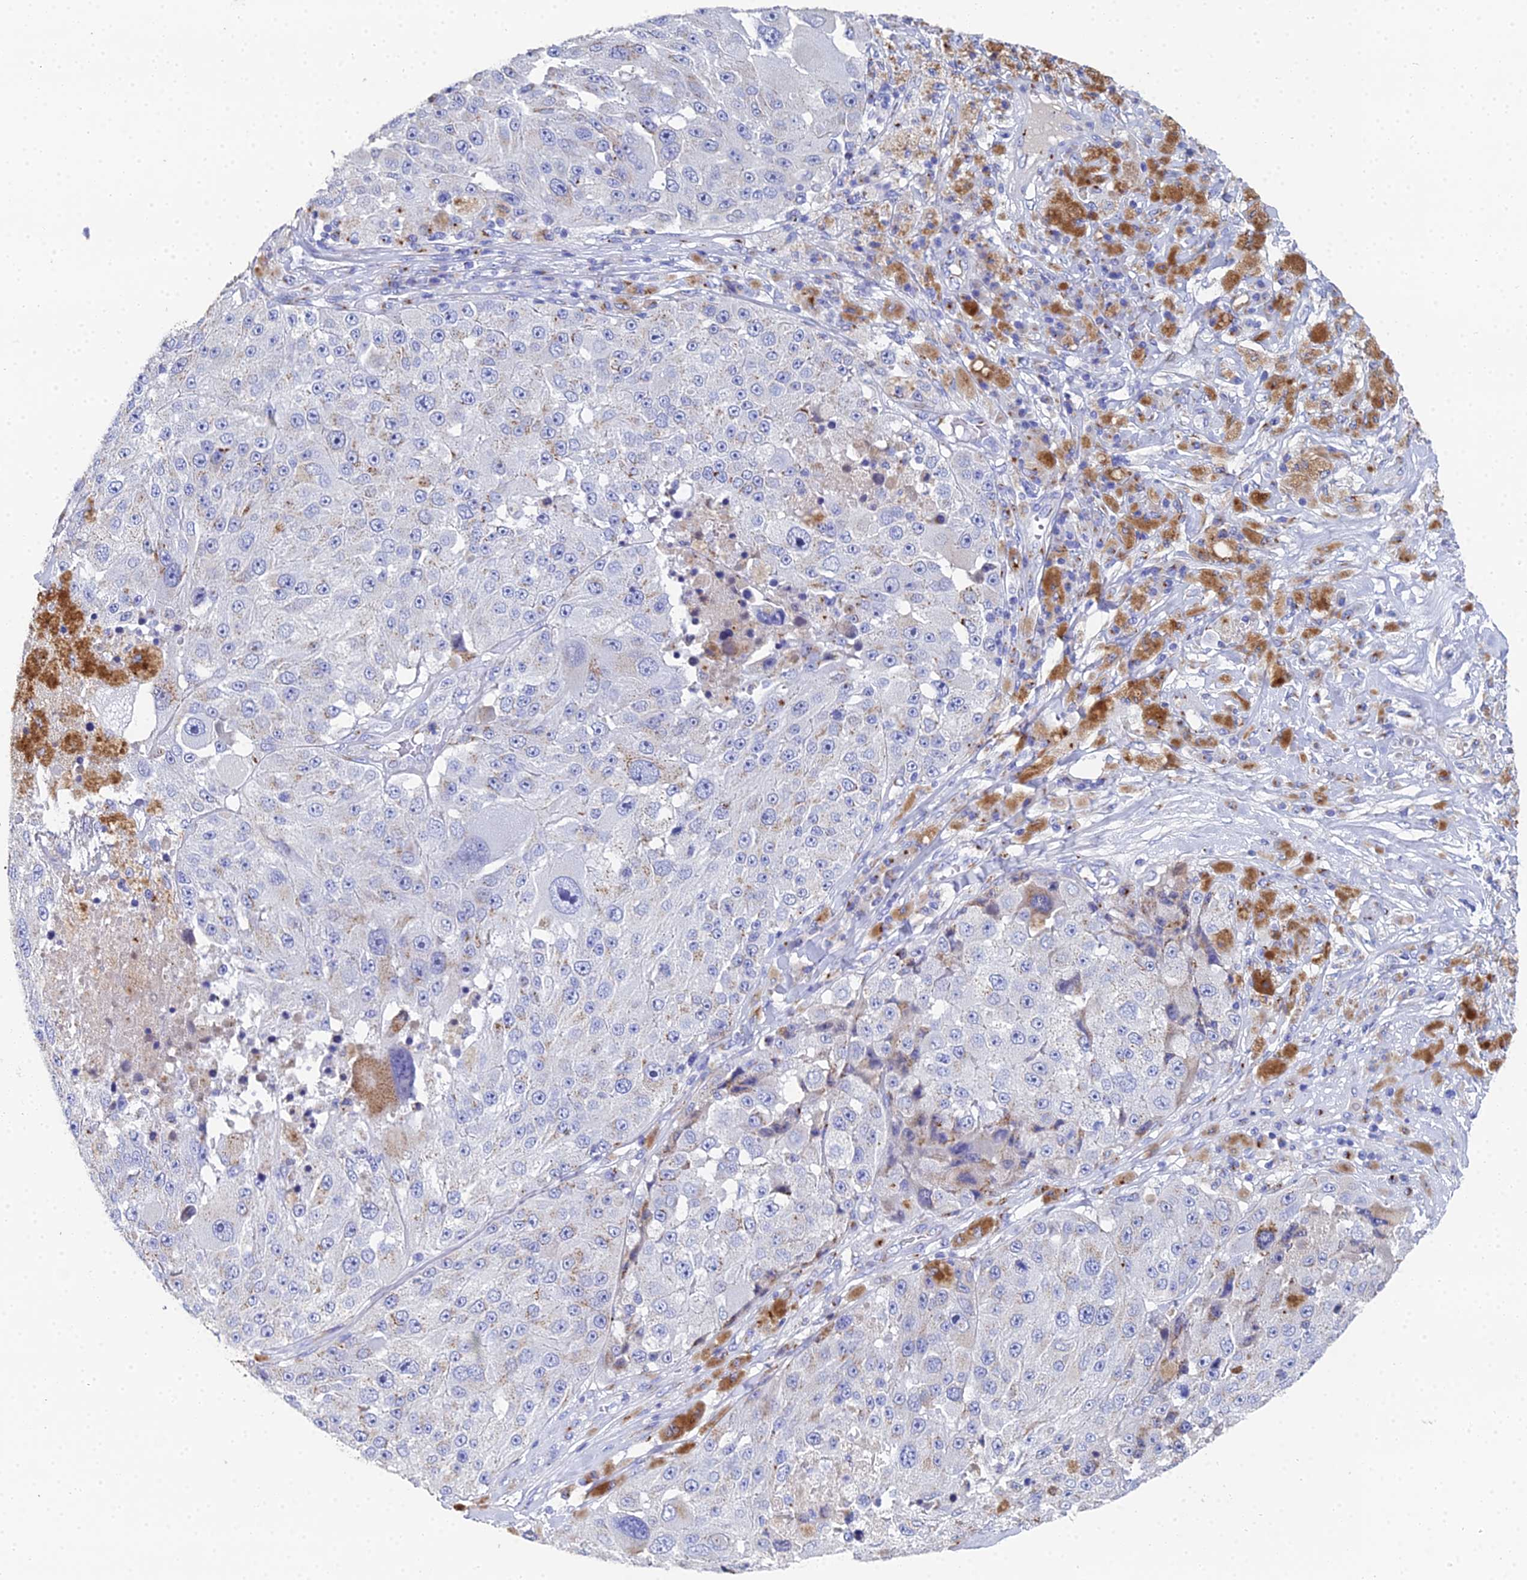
{"staining": {"intensity": "moderate", "quantity": "<25%", "location": "cytoplasmic/membranous"}, "tissue": "melanoma", "cell_type": "Tumor cells", "image_type": "cancer", "snomed": [{"axis": "morphology", "description": "Malignant melanoma, Metastatic site"}, {"axis": "topography", "description": "Lymph node"}], "caption": "Malignant melanoma (metastatic site) stained for a protein exhibits moderate cytoplasmic/membranous positivity in tumor cells.", "gene": "ENSG00000268674", "patient": {"sex": "male", "age": 62}}